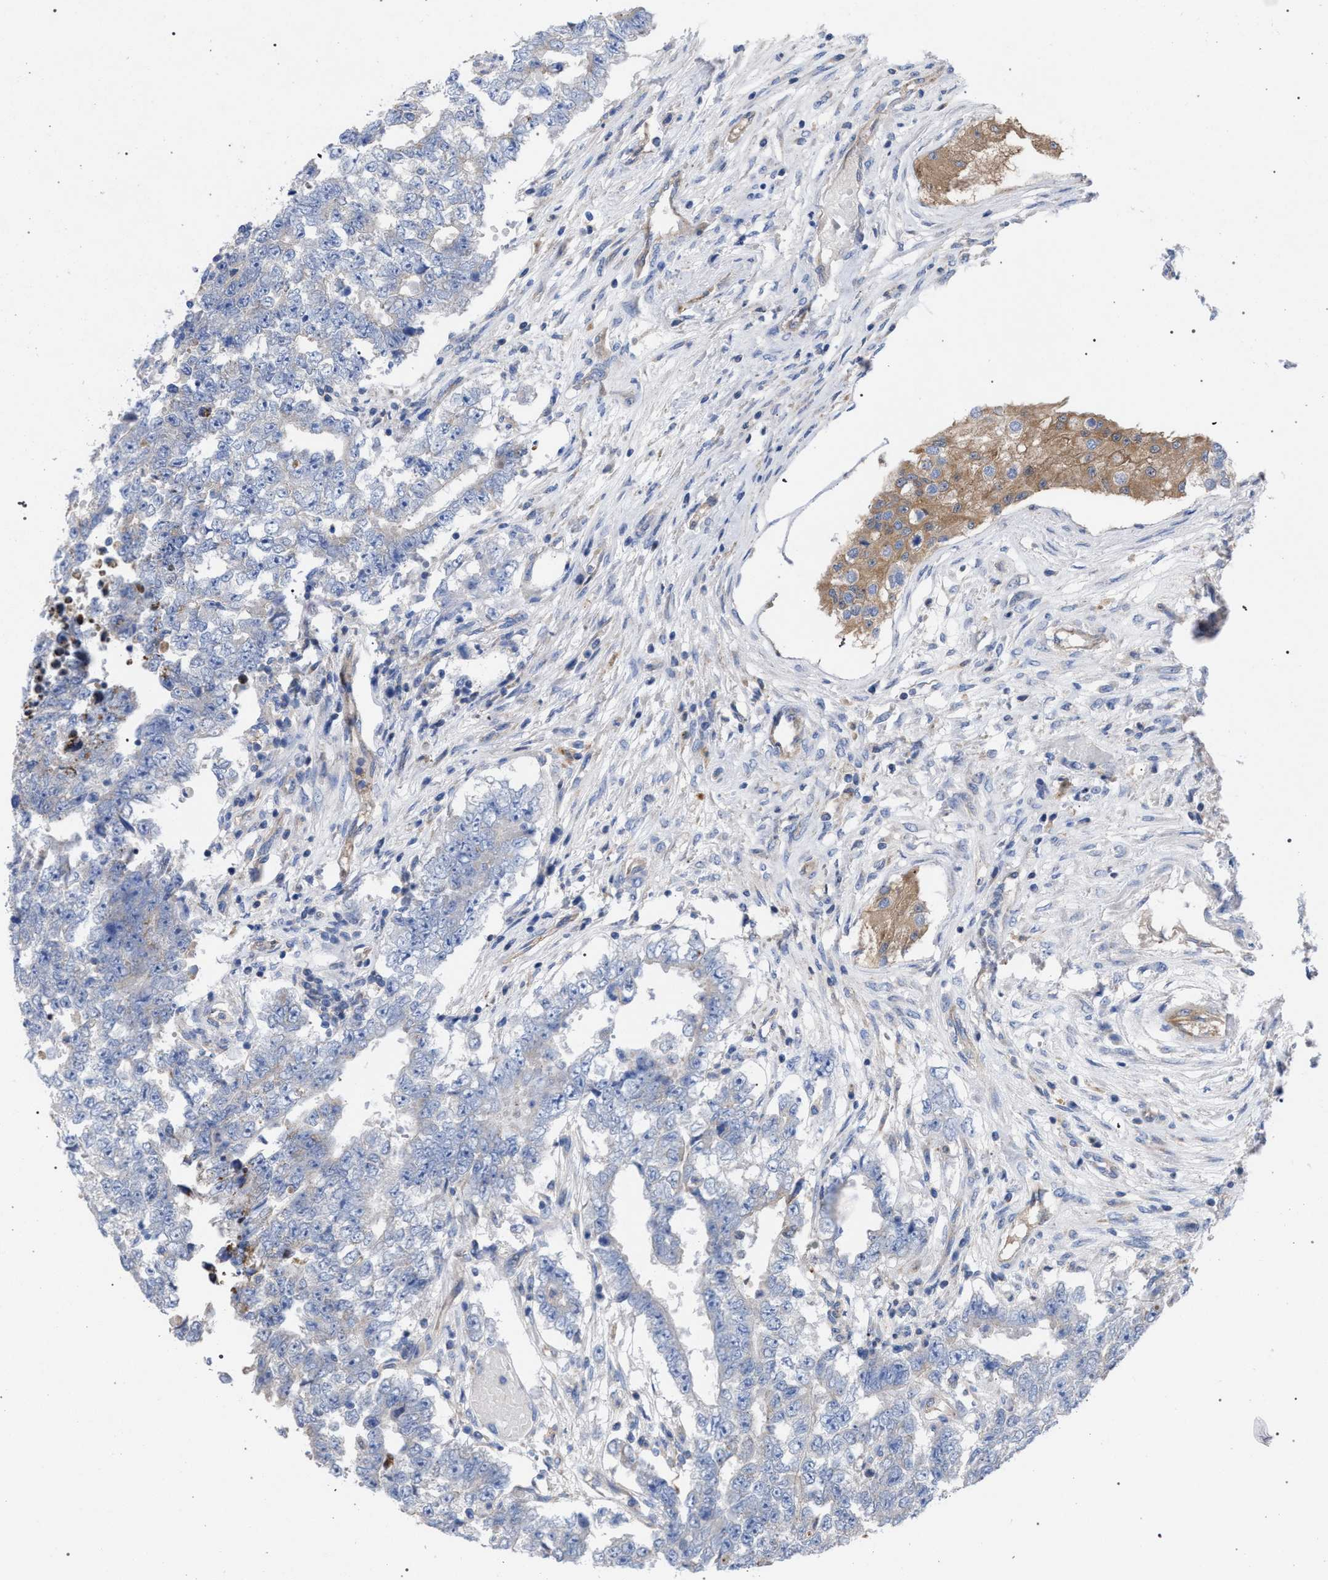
{"staining": {"intensity": "negative", "quantity": "none", "location": "none"}, "tissue": "testis cancer", "cell_type": "Tumor cells", "image_type": "cancer", "snomed": [{"axis": "morphology", "description": "Carcinoma, Embryonal, NOS"}, {"axis": "topography", "description": "Testis"}], "caption": "This is a micrograph of immunohistochemistry staining of embryonal carcinoma (testis), which shows no expression in tumor cells.", "gene": "GMPR", "patient": {"sex": "male", "age": 25}}